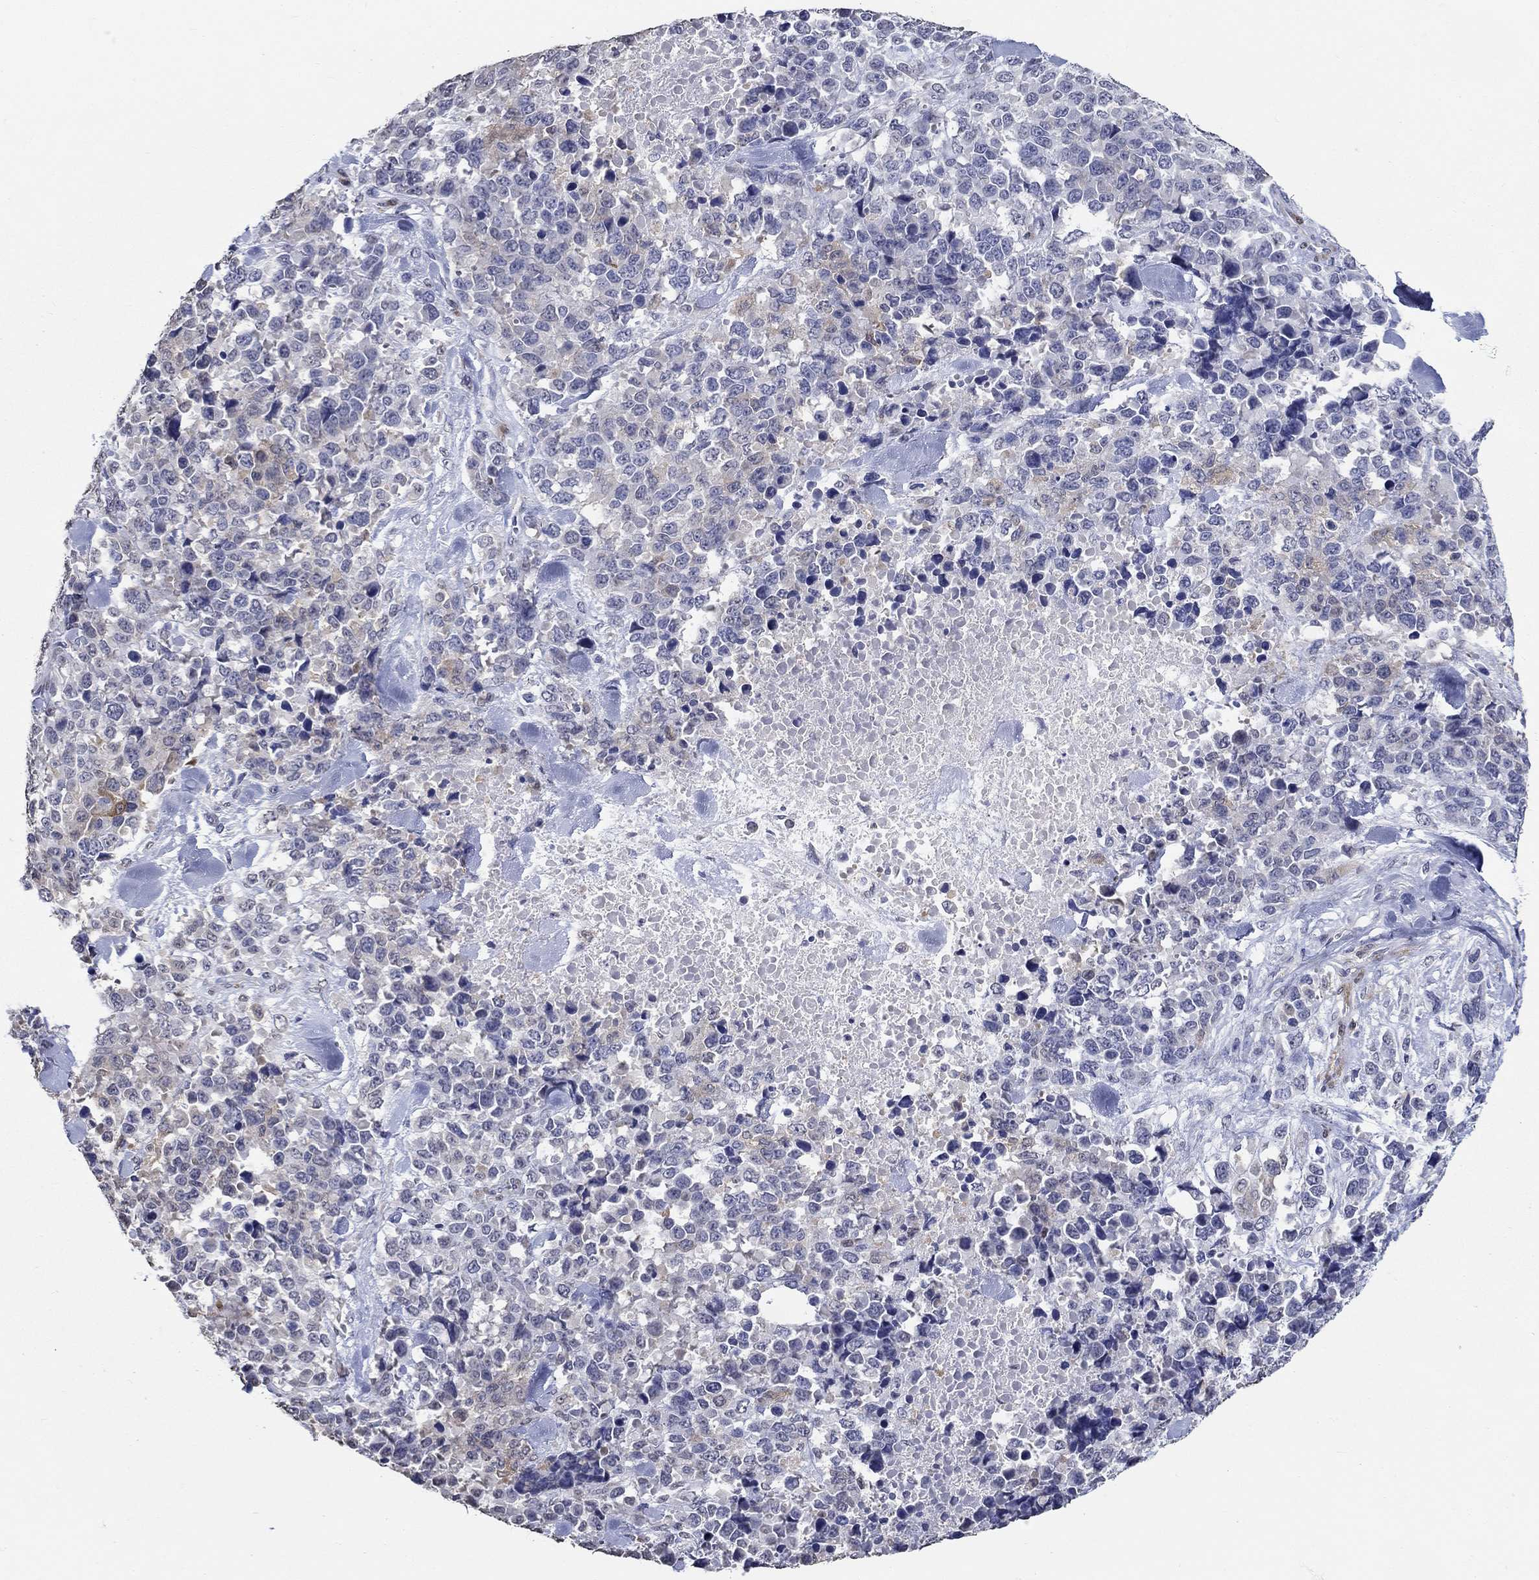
{"staining": {"intensity": "weak", "quantity": "<25%", "location": "cytoplasmic/membranous"}, "tissue": "melanoma", "cell_type": "Tumor cells", "image_type": "cancer", "snomed": [{"axis": "morphology", "description": "Malignant melanoma, Metastatic site"}, {"axis": "topography", "description": "Skin"}], "caption": "The image reveals no staining of tumor cells in malignant melanoma (metastatic site). Brightfield microscopy of IHC stained with DAB (brown) and hematoxylin (blue), captured at high magnification.", "gene": "PDE1B", "patient": {"sex": "male", "age": 84}}